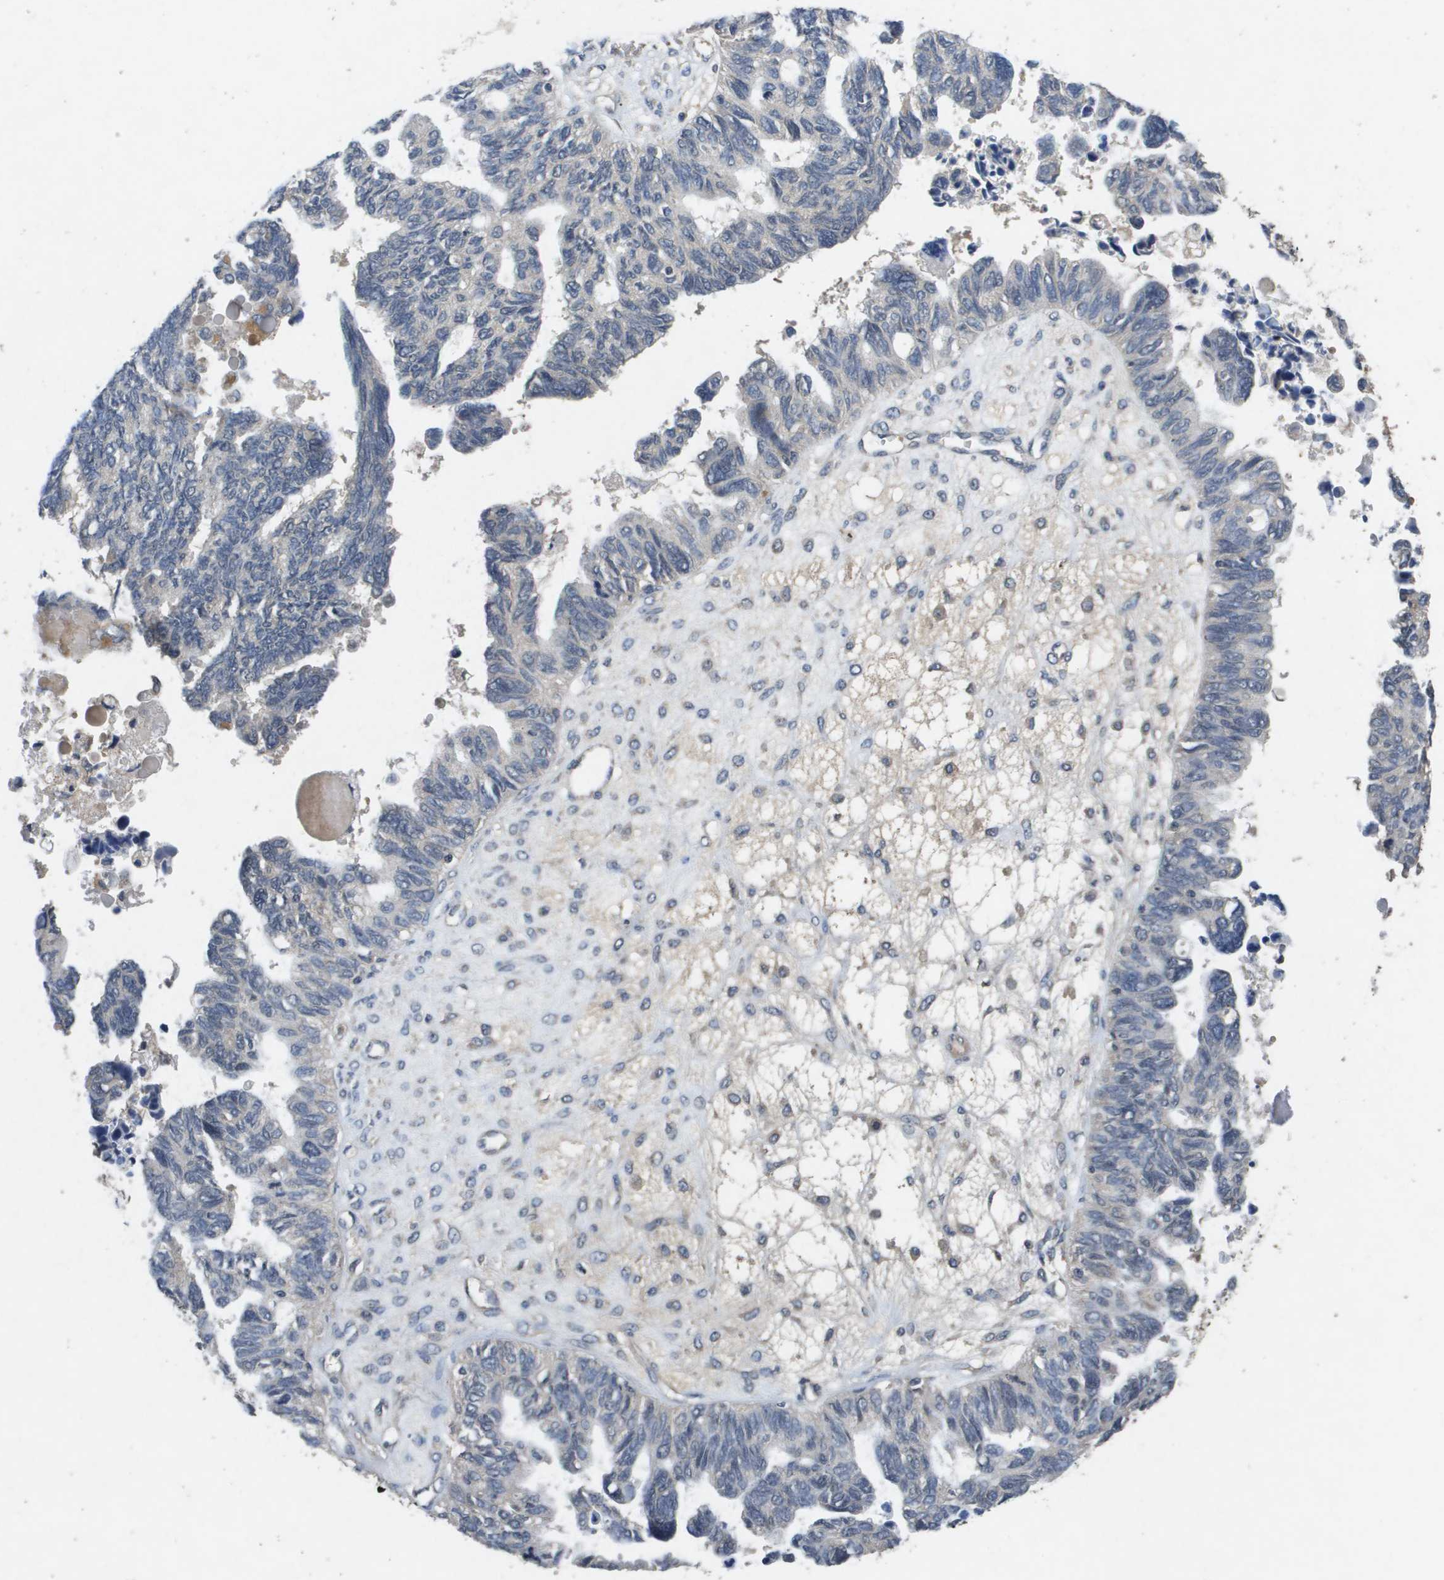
{"staining": {"intensity": "negative", "quantity": "none", "location": "none"}, "tissue": "ovarian cancer", "cell_type": "Tumor cells", "image_type": "cancer", "snomed": [{"axis": "morphology", "description": "Cystadenocarcinoma, serous, NOS"}, {"axis": "topography", "description": "Ovary"}], "caption": "Tumor cells are negative for protein expression in human ovarian cancer.", "gene": "PROC", "patient": {"sex": "female", "age": 79}}